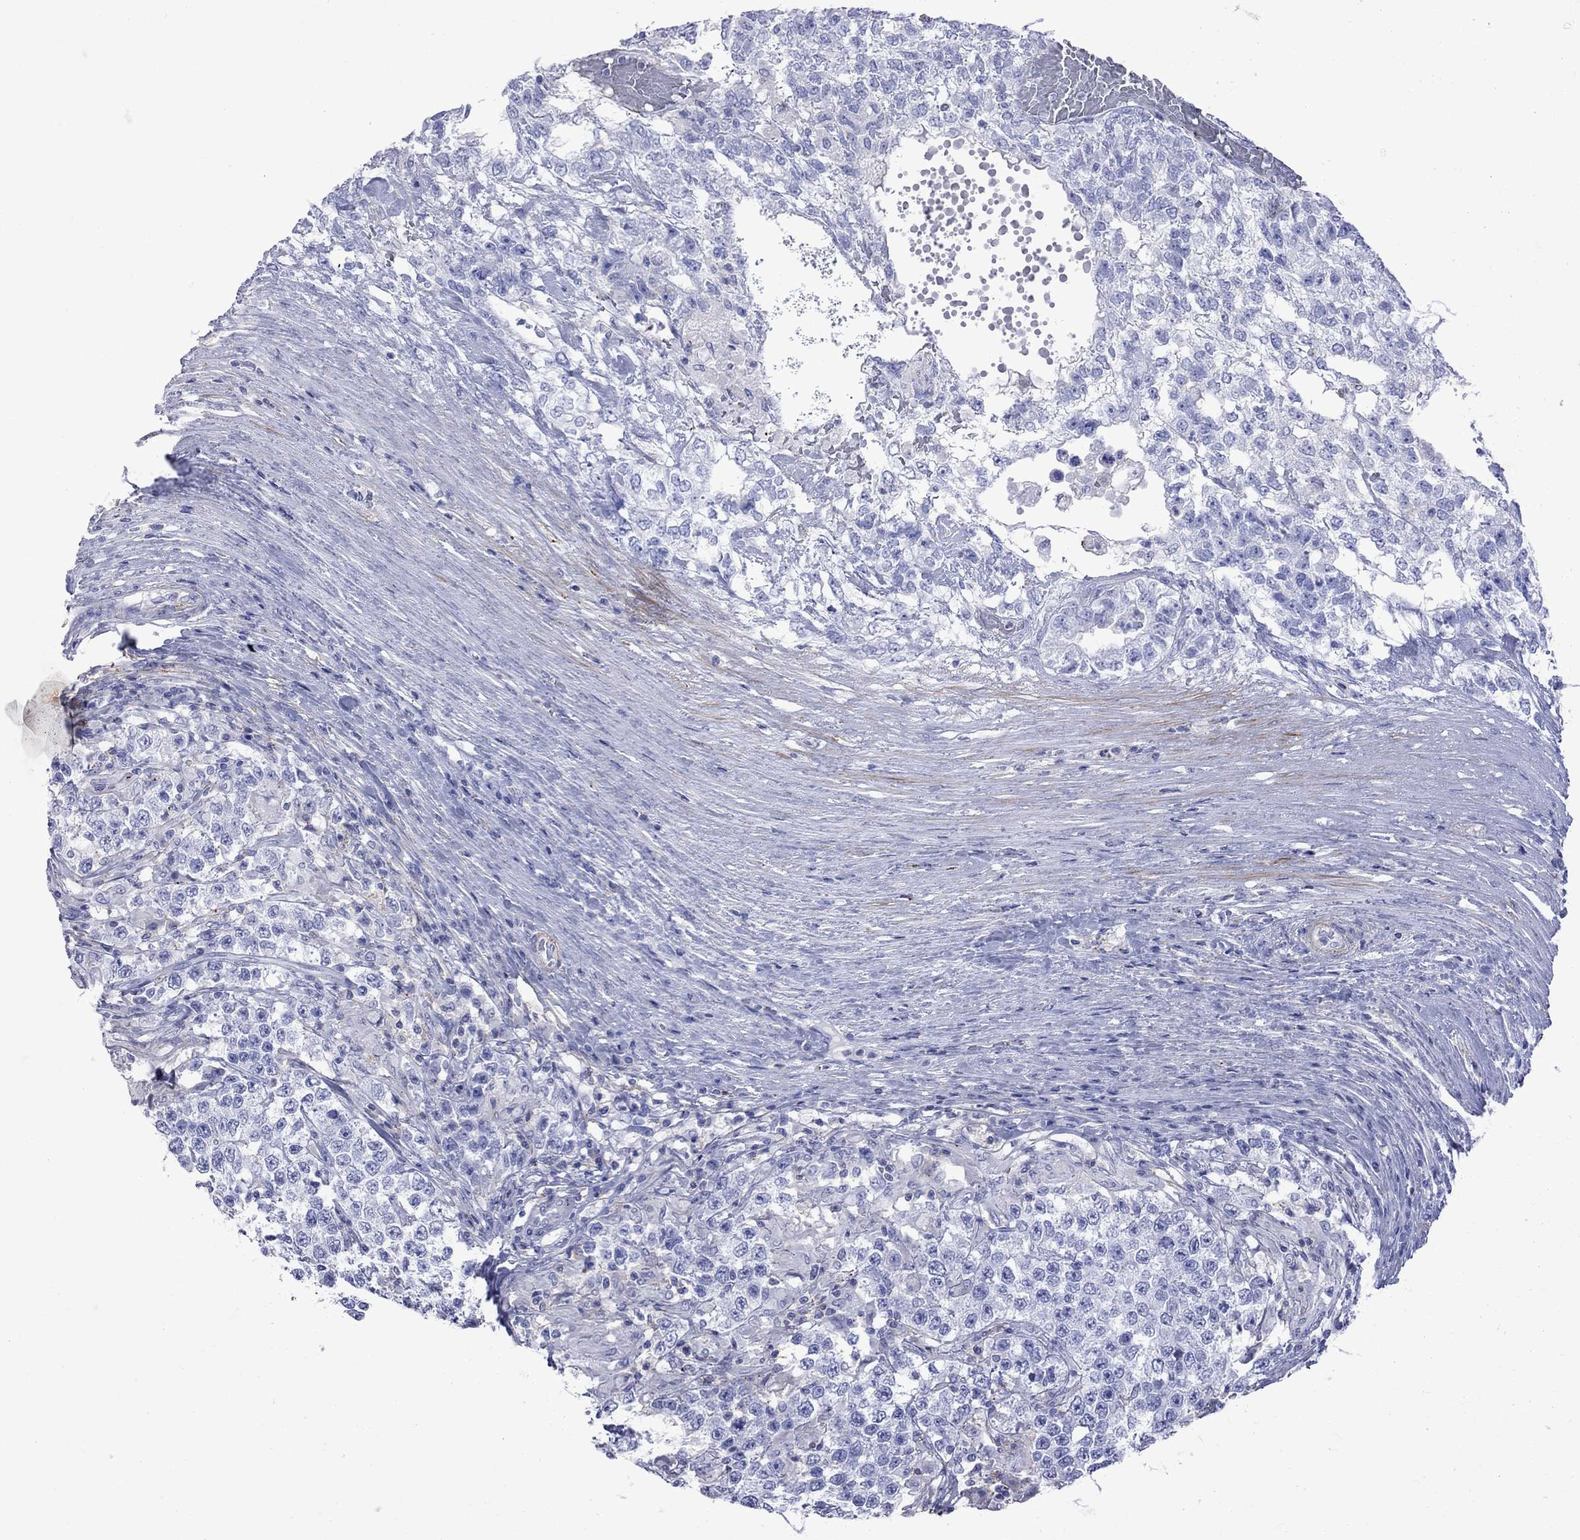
{"staining": {"intensity": "negative", "quantity": "none", "location": "none"}, "tissue": "testis cancer", "cell_type": "Tumor cells", "image_type": "cancer", "snomed": [{"axis": "morphology", "description": "Seminoma, NOS"}, {"axis": "morphology", "description": "Carcinoma, Embryonal, NOS"}, {"axis": "topography", "description": "Testis"}], "caption": "Tumor cells show no significant protein positivity in testis seminoma. (IHC, brightfield microscopy, high magnification).", "gene": "S100A3", "patient": {"sex": "male", "age": 41}}